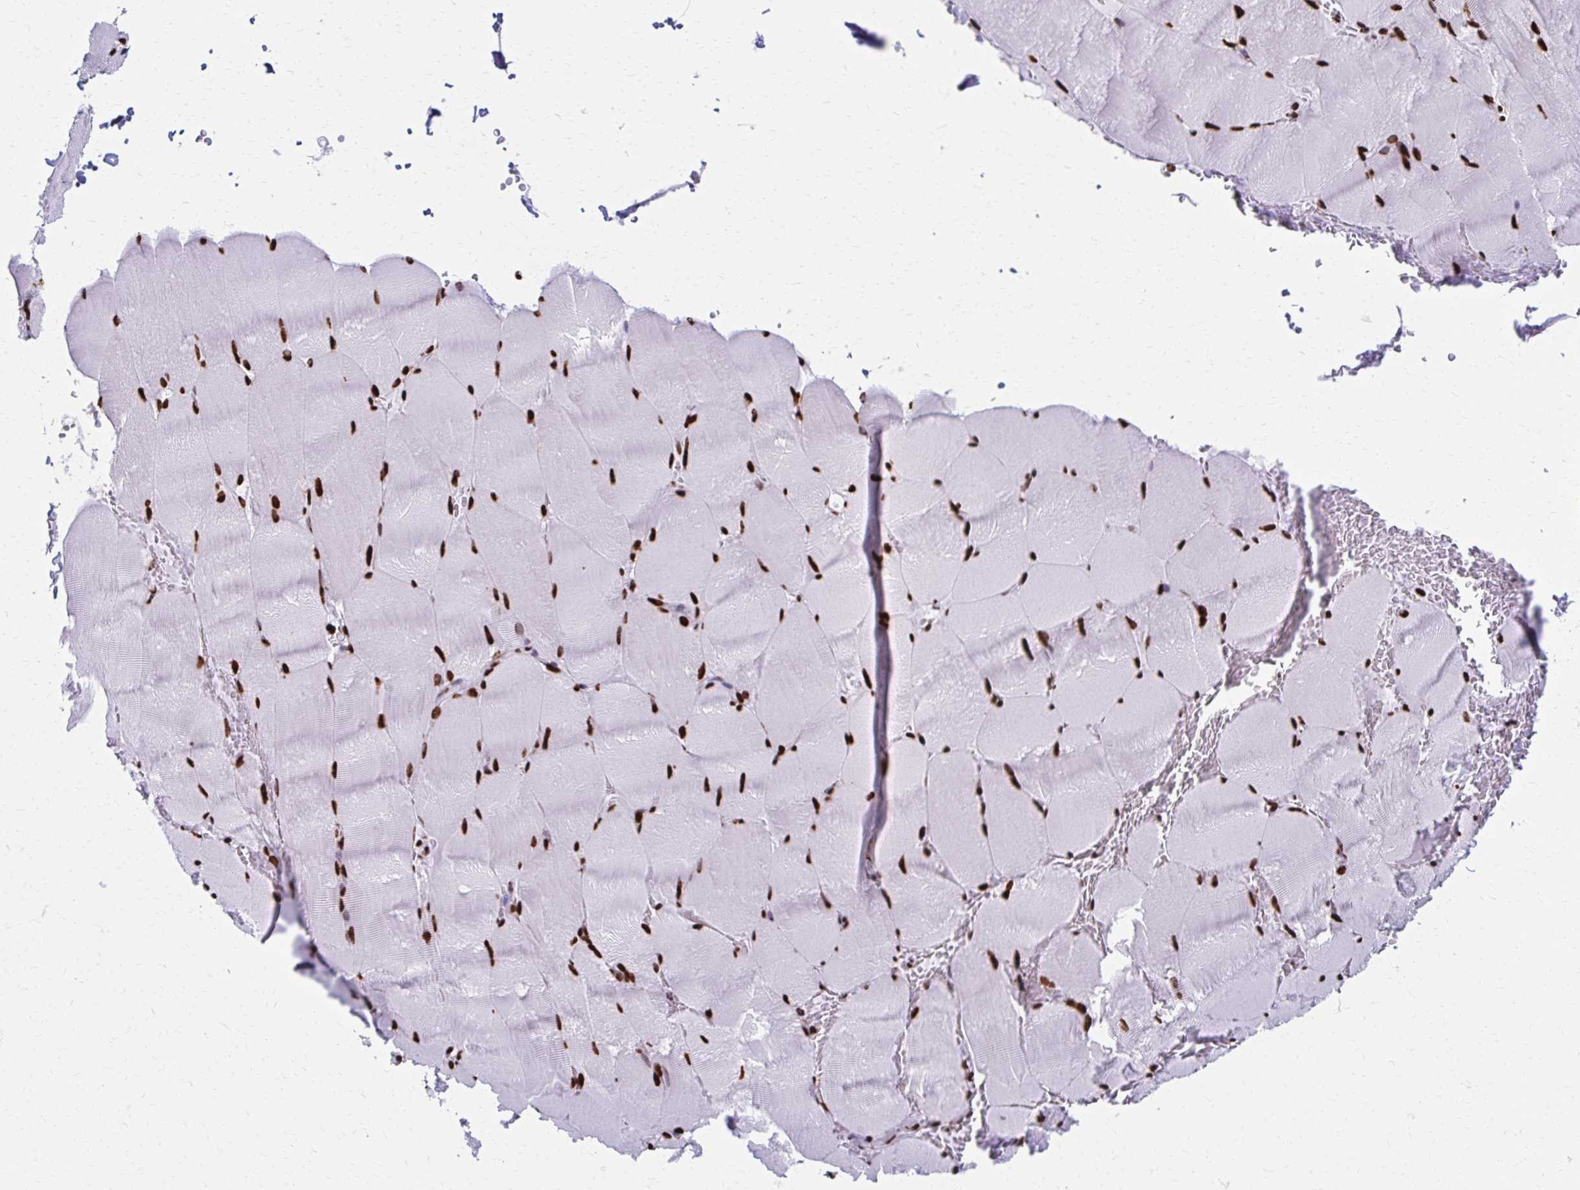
{"staining": {"intensity": "strong", "quantity": "25%-75%", "location": "nuclear"}, "tissue": "skeletal muscle", "cell_type": "Myocytes", "image_type": "normal", "snomed": [{"axis": "morphology", "description": "Normal tissue, NOS"}, {"axis": "topography", "description": "Skeletal muscle"}, {"axis": "topography", "description": "Head-Neck"}], "caption": "Skeletal muscle stained with a protein marker reveals strong staining in myocytes.", "gene": "NONO", "patient": {"sex": "male", "age": 66}}